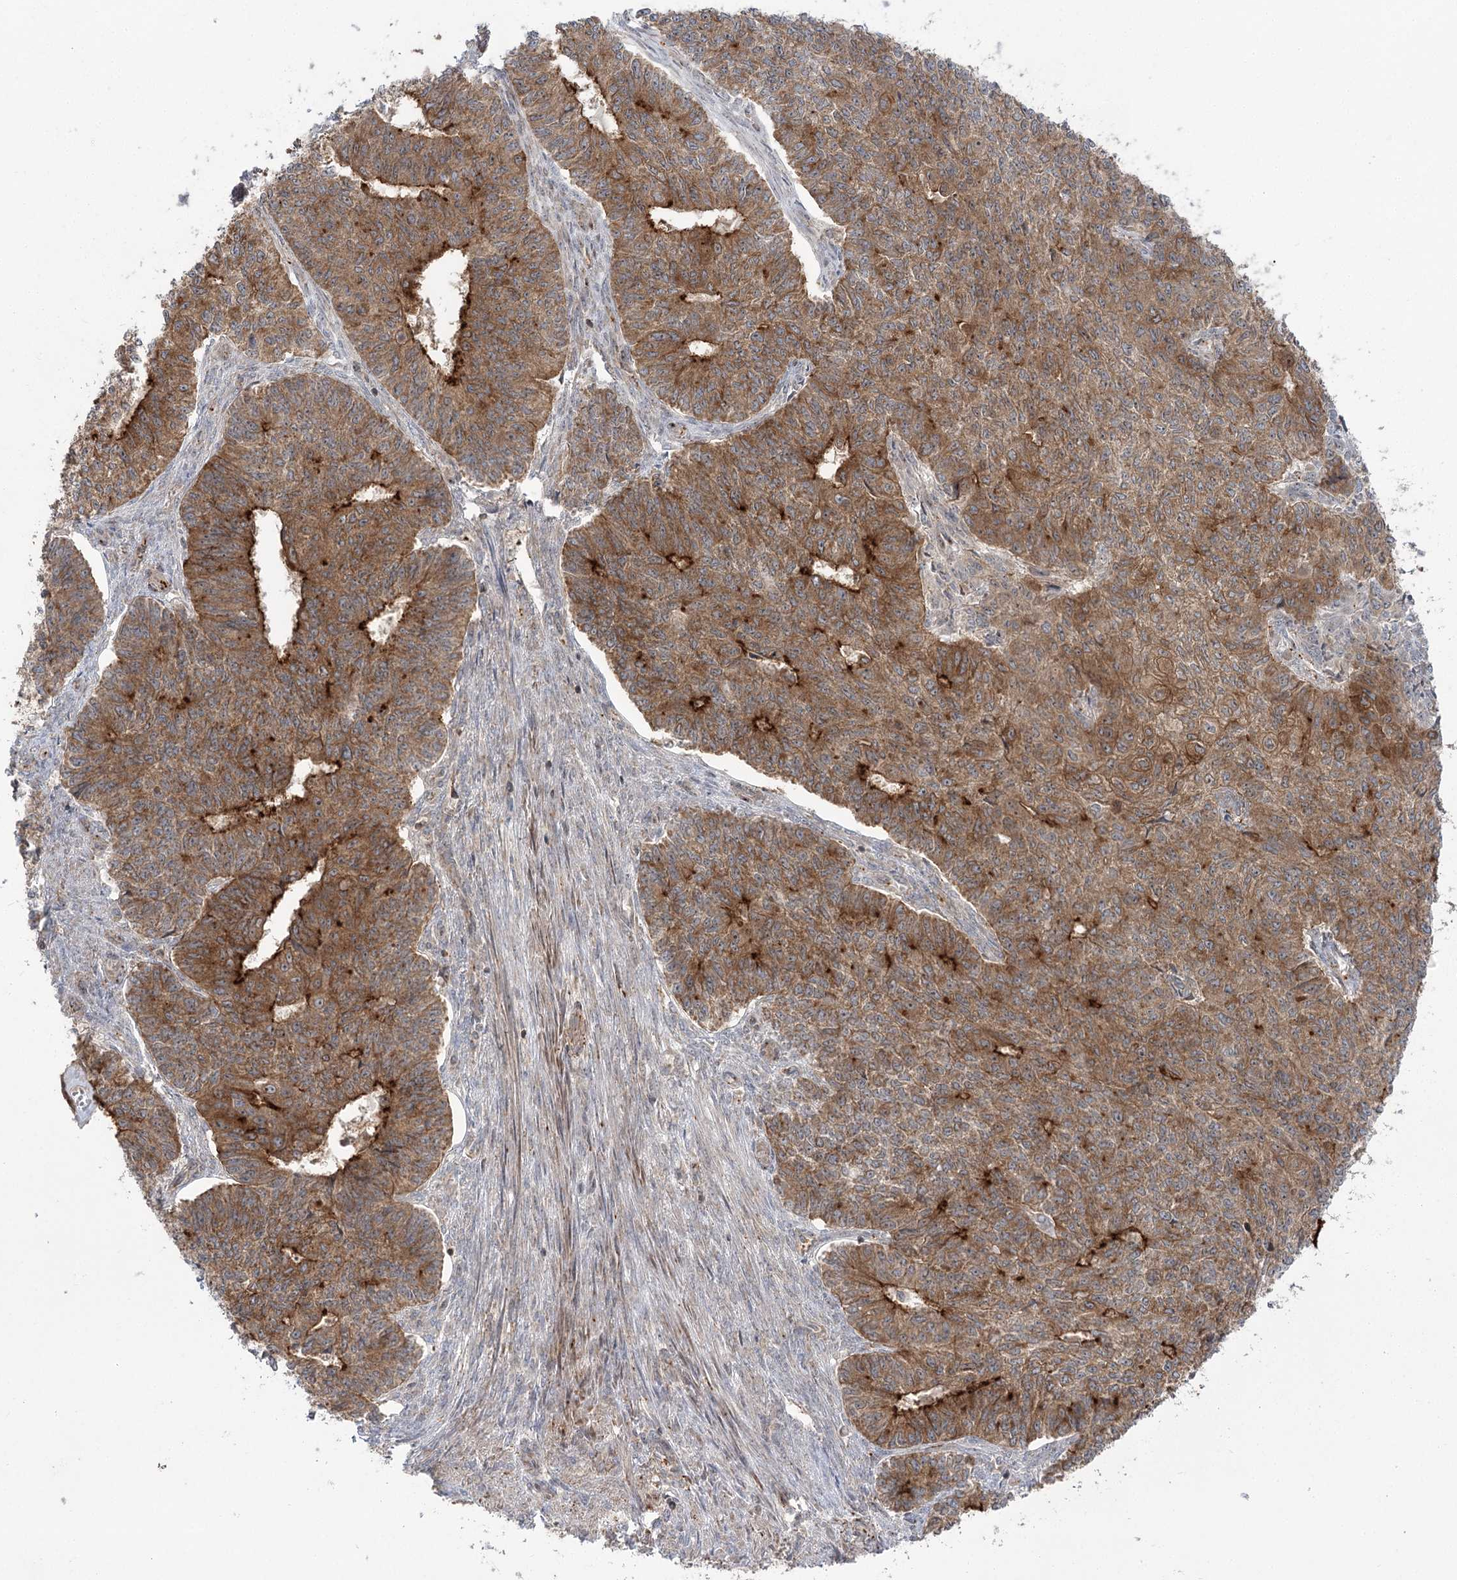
{"staining": {"intensity": "moderate", "quantity": ">75%", "location": "cytoplasmic/membranous"}, "tissue": "endometrial cancer", "cell_type": "Tumor cells", "image_type": "cancer", "snomed": [{"axis": "morphology", "description": "Adenocarcinoma, NOS"}, {"axis": "topography", "description": "Endometrium"}], "caption": "Tumor cells exhibit medium levels of moderate cytoplasmic/membranous expression in approximately >75% of cells in adenocarcinoma (endometrial). (DAB IHC, brown staining for protein, blue staining for nuclei).", "gene": "SYTL1", "patient": {"sex": "female", "age": 32}}